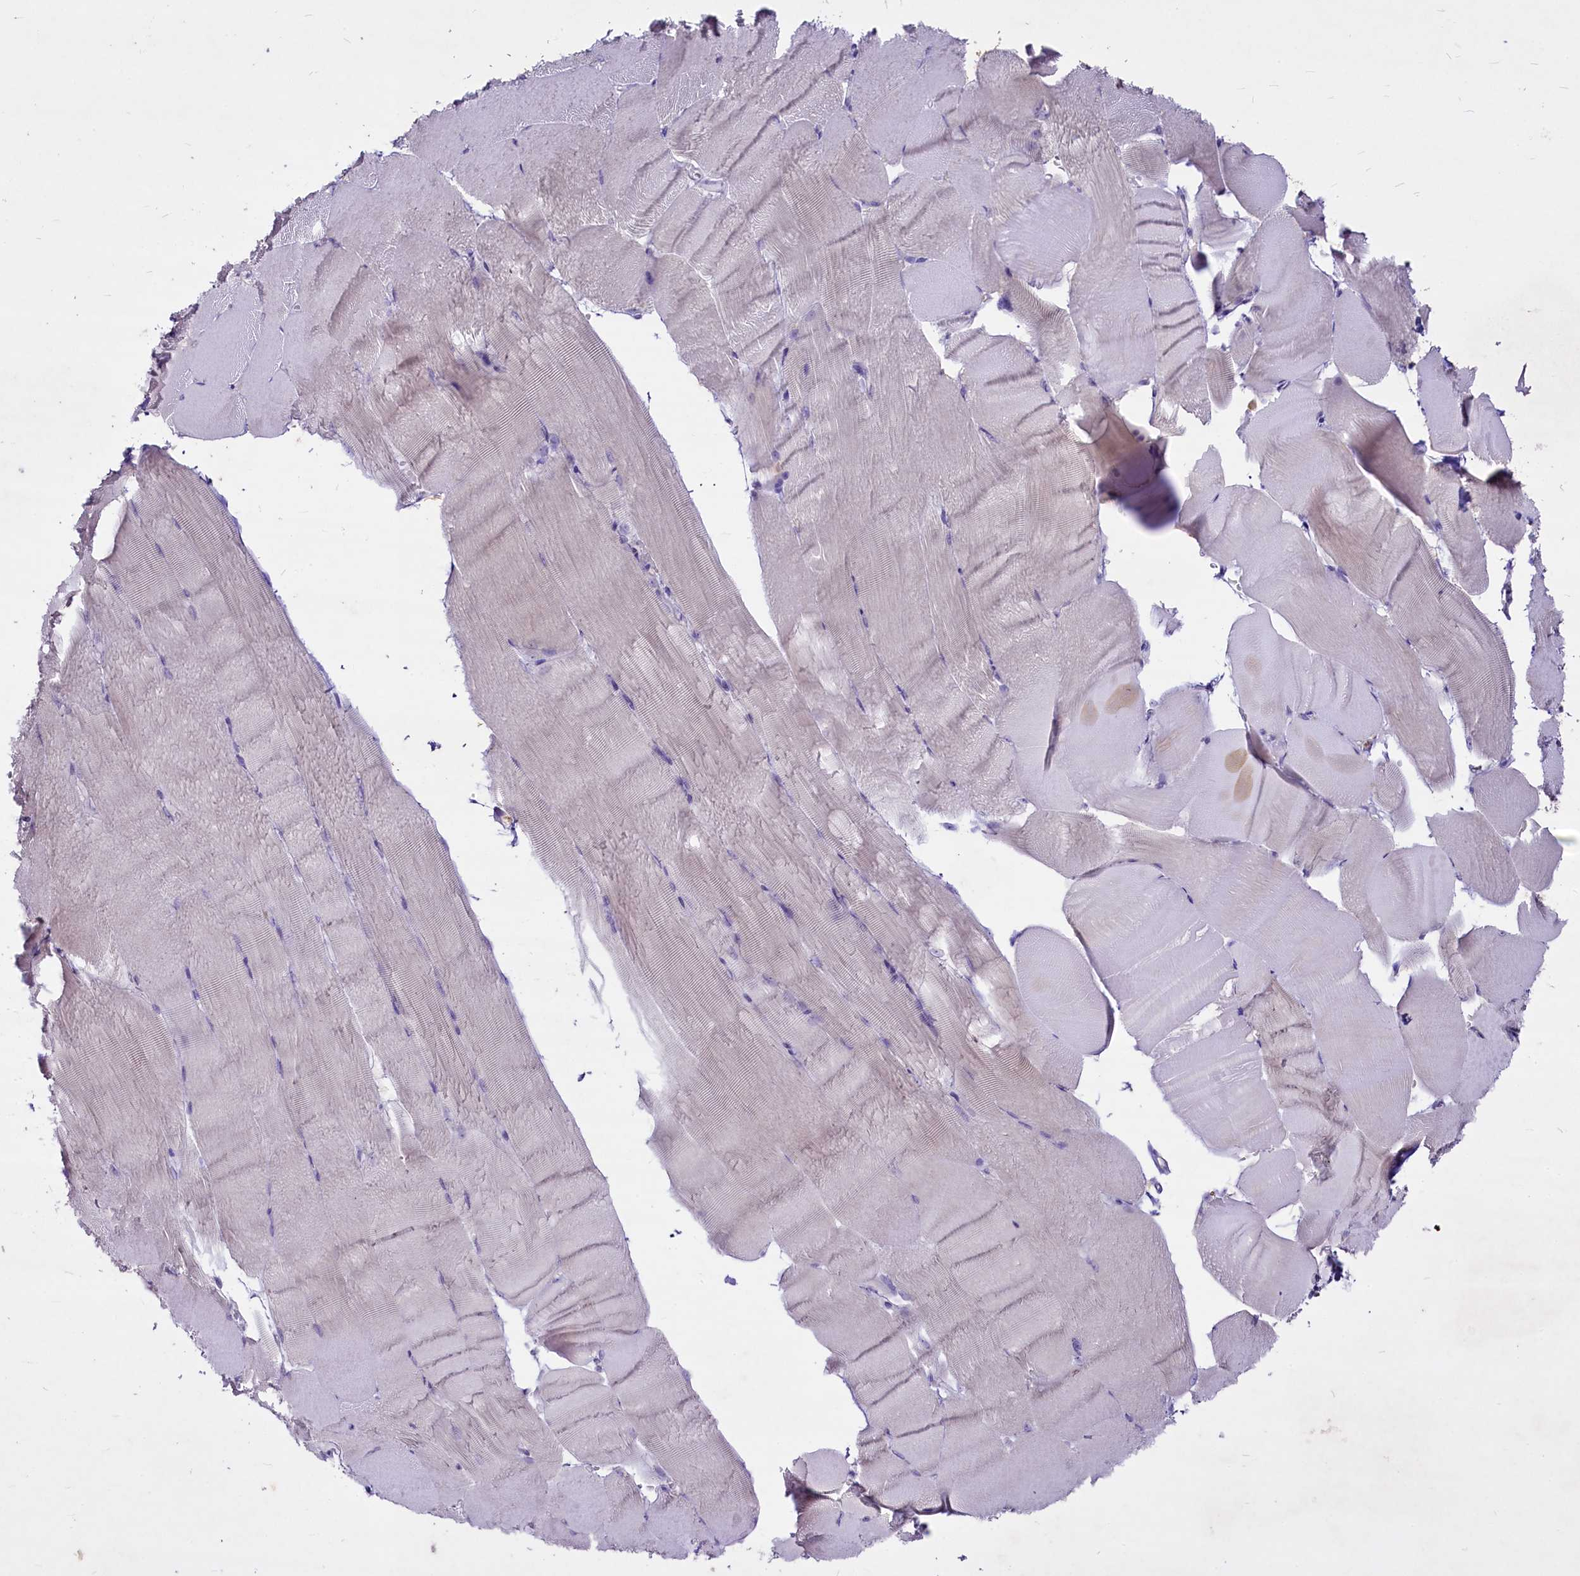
{"staining": {"intensity": "negative", "quantity": "none", "location": "none"}, "tissue": "skeletal muscle", "cell_type": "Myocytes", "image_type": "normal", "snomed": [{"axis": "morphology", "description": "Normal tissue, NOS"}, {"axis": "topography", "description": "Skeletal muscle"}, {"axis": "topography", "description": "Parathyroid gland"}], "caption": "This is an immunohistochemistry (IHC) image of unremarkable skeletal muscle. There is no expression in myocytes.", "gene": "FAM209B", "patient": {"sex": "female", "age": 37}}